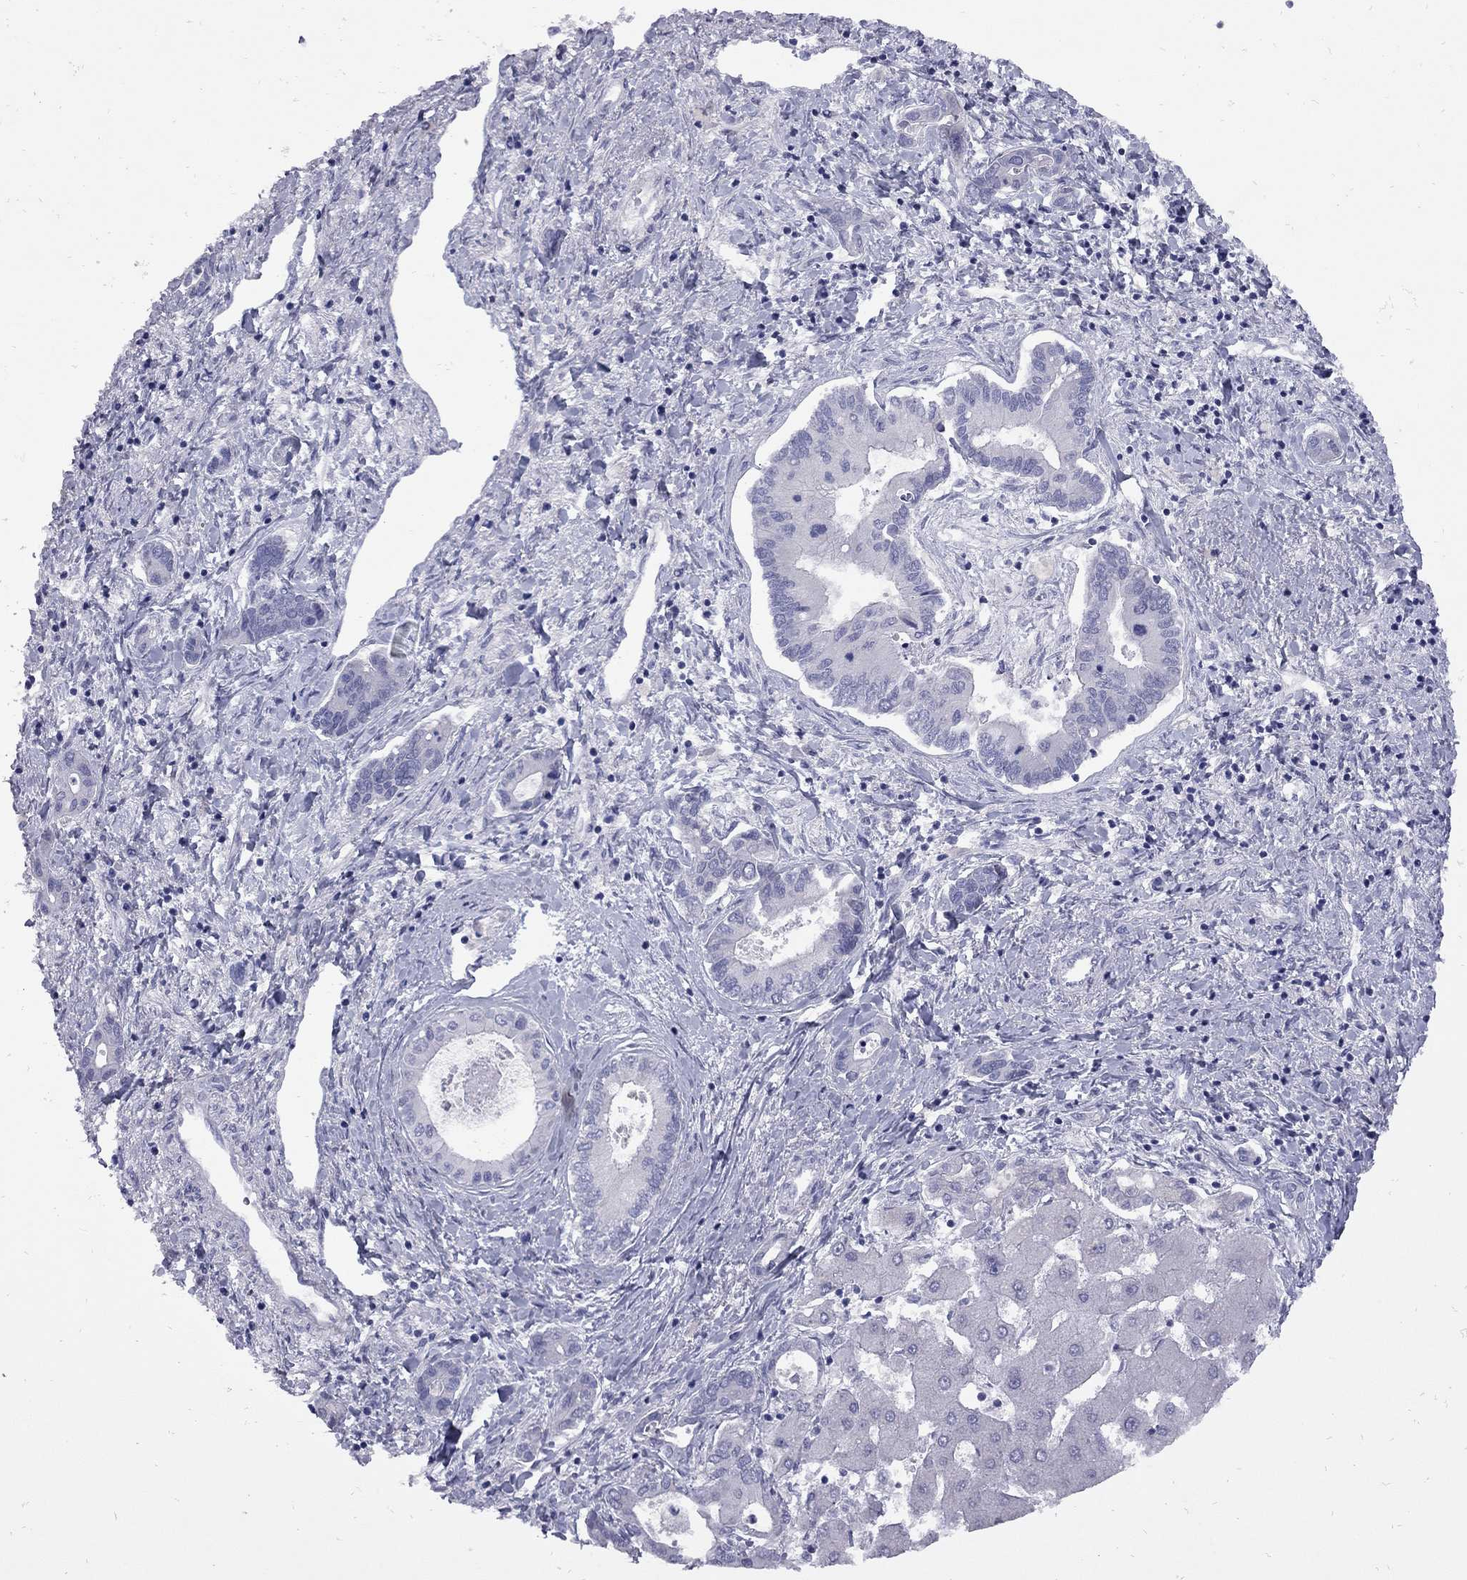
{"staining": {"intensity": "negative", "quantity": "none", "location": "none"}, "tissue": "liver cancer", "cell_type": "Tumor cells", "image_type": "cancer", "snomed": [{"axis": "morphology", "description": "Cholangiocarcinoma"}, {"axis": "topography", "description": "Liver"}], "caption": "Immunohistochemistry micrograph of cholangiocarcinoma (liver) stained for a protein (brown), which reveals no expression in tumor cells. (IHC, brightfield microscopy, high magnification).", "gene": "EPPIN", "patient": {"sex": "male", "age": 66}}